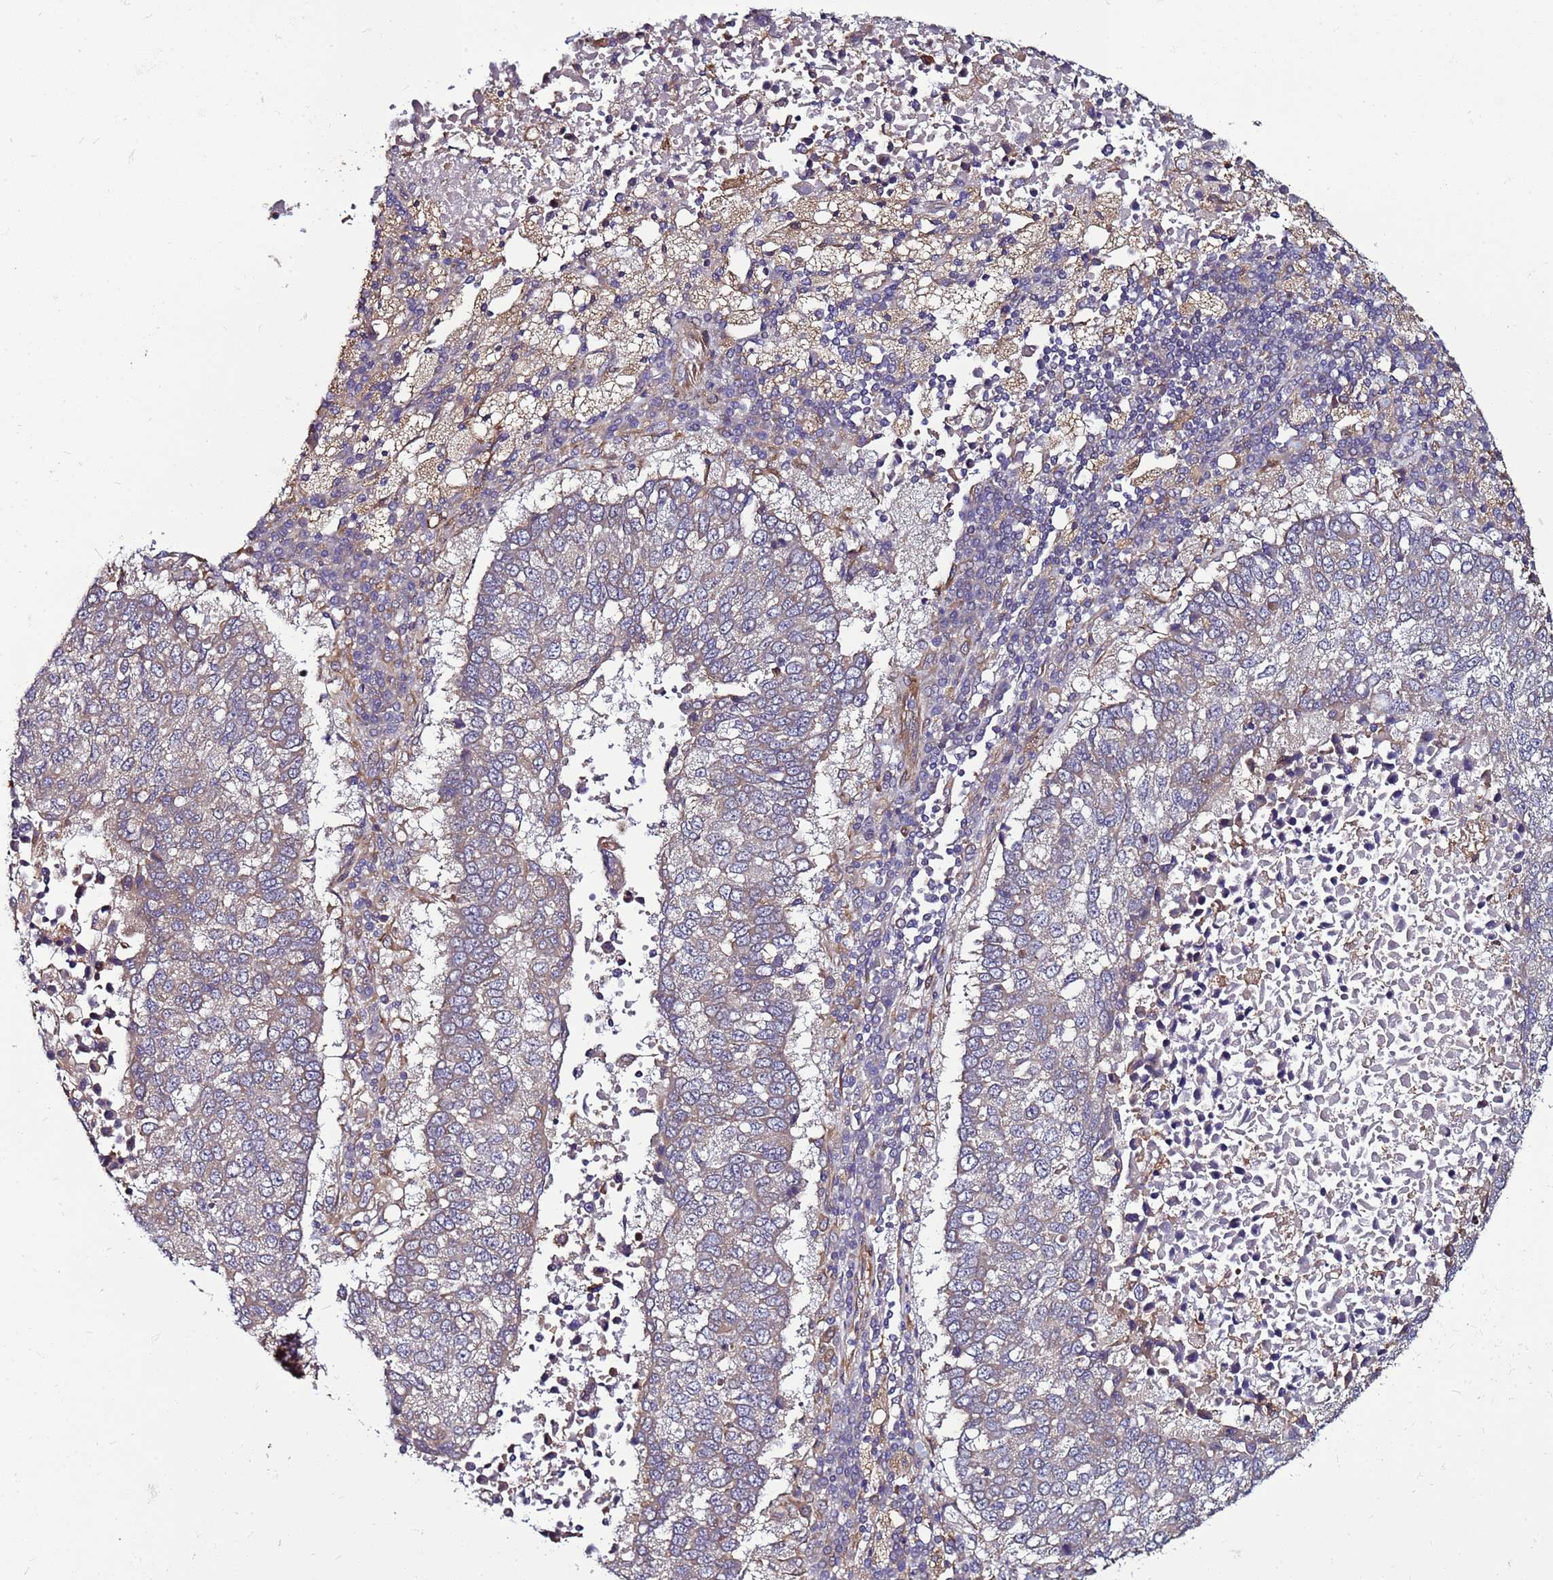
{"staining": {"intensity": "negative", "quantity": "none", "location": "none"}, "tissue": "lung cancer", "cell_type": "Tumor cells", "image_type": "cancer", "snomed": [{"axis": "morphology", "description": "Squamous cell carcinoma, NOS"}, {"axis": "topography", "description": "Lung"}], "caption": "Protein analysis of lung cancer displays no significant expression in tumor cells.", "gene": "MCRIP1", "patient": {"sex": "male", "age": 73}}